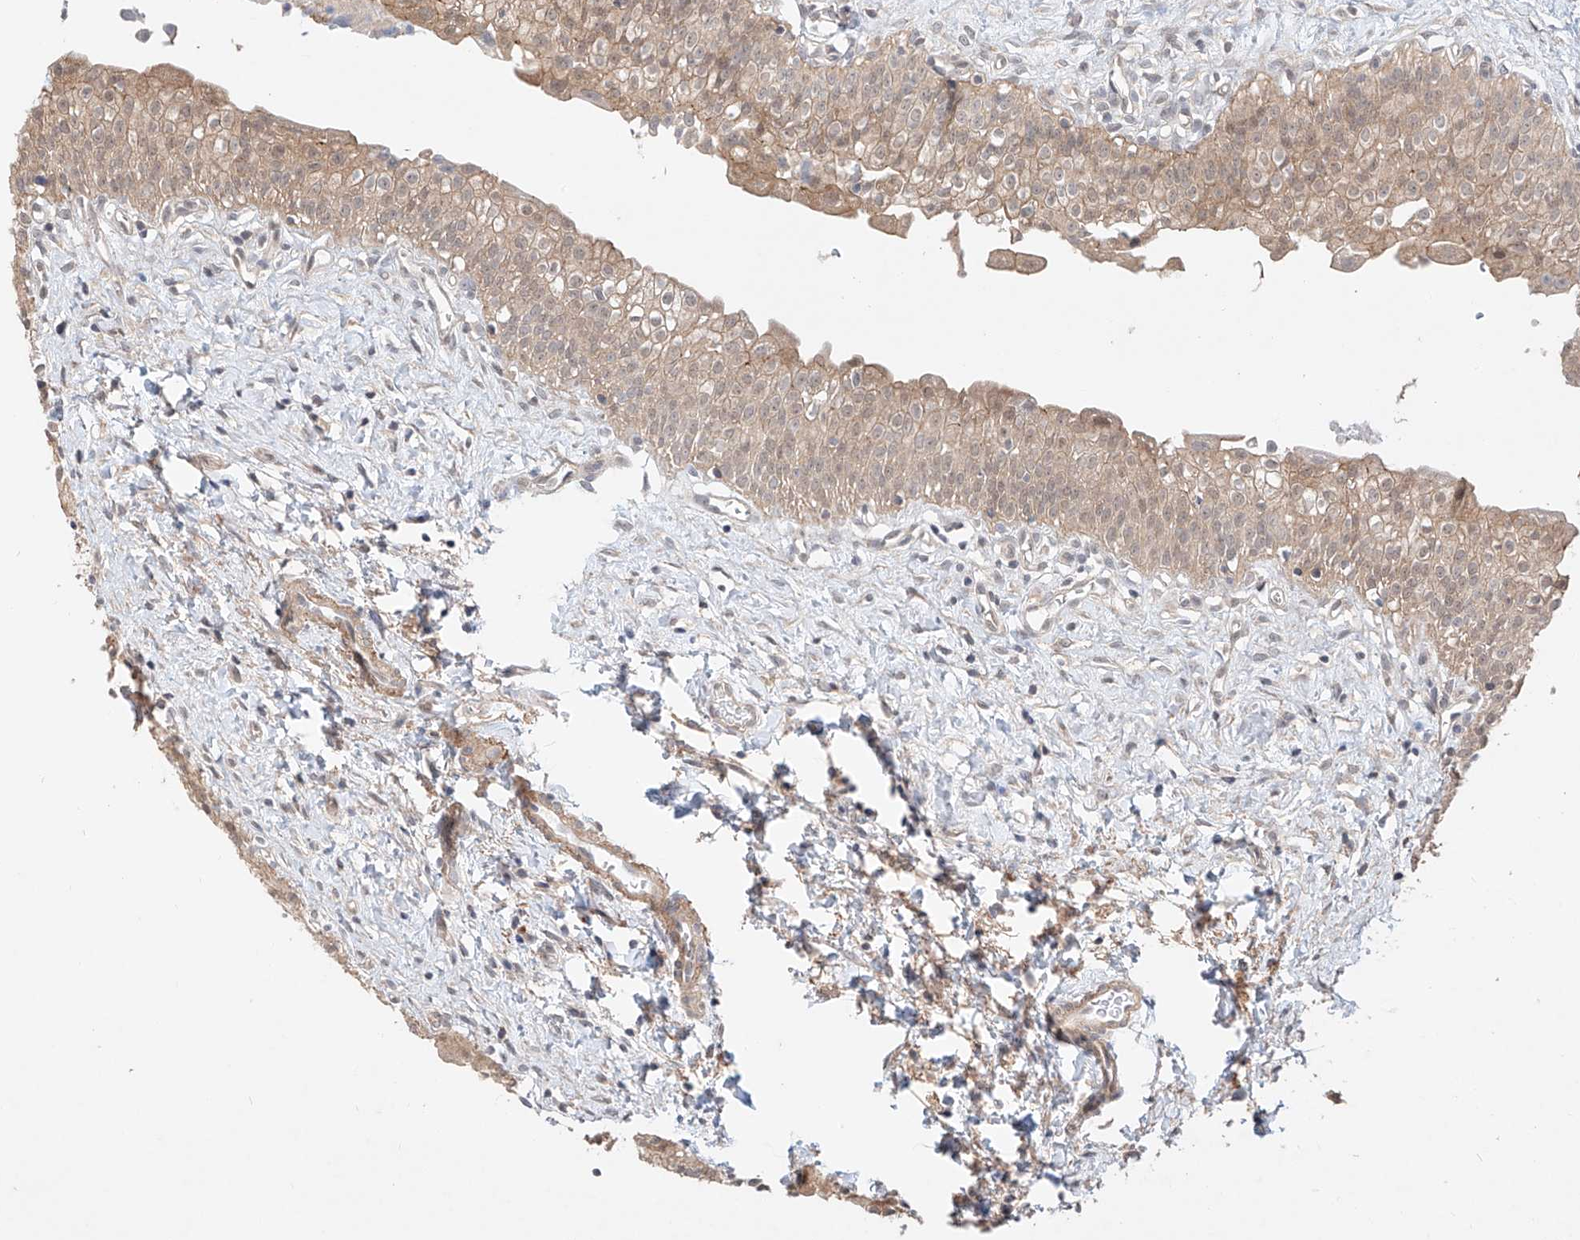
{"staining": {"intensity": "moderate", "quantity": ">75%", "location": "cytoplasmic/membranous"}, "tissue": "urinary bladder", "cell_type": "Urothelial cells", "image_type": "normal", "snomed": [{"axis": "morphology", "description": "Normal tissue, NOS"}, {"axis": "topography", "description": "Urinary bladder"}], "caption": "Immunohistochemical staining of benign human urinary bladder demonstrates >75% levels of moderate cytoplasmic/membranous protein positivity in approximately >75% of urothelial cells. The staining was performed using DAB to visualize the protein expression in brown, while the nuclei were stained in blue with hematoxylin (Magnification: 20x).", "gene": "TSR2", "patient": {"sex": "male", "age": 51}}